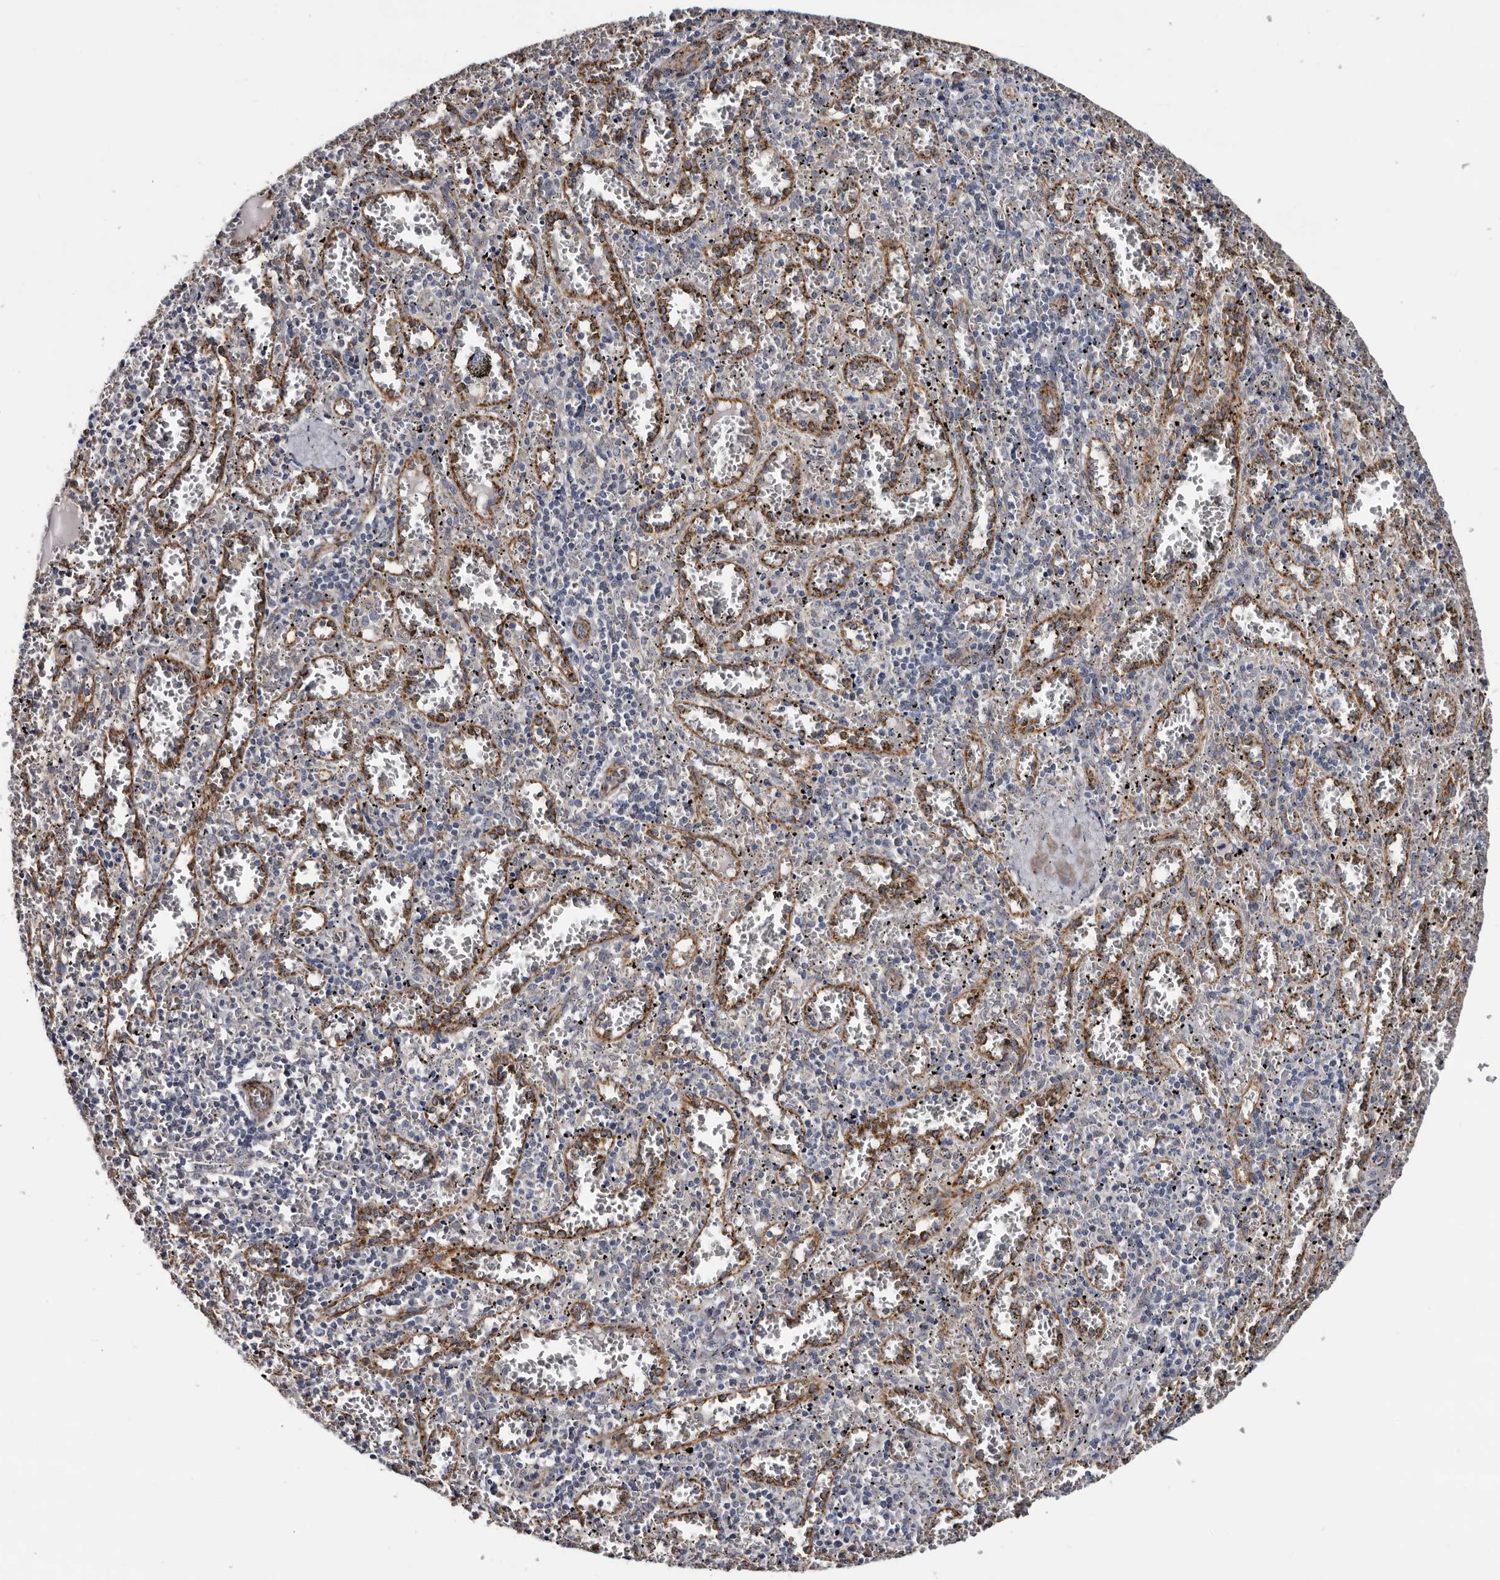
{"staining": {"intensity": "negative", "quantity": "none", "location": "none"}, "tissue": "spleen", "cell_type": "Cells in red pulp", "image_type": "normal", "snomed": [{"axis": "morphology", "description": "Normal tissue, NOS"}, {"axis": "topography", "description": "Spleen"}], "caption": "This is an immunohistochemistry (IHC) micrograph of benign human spleen. There is no staining in cells in red pulp.", "gene": "ARMCX2", "patient": {"sex": "male", "age": 11}}